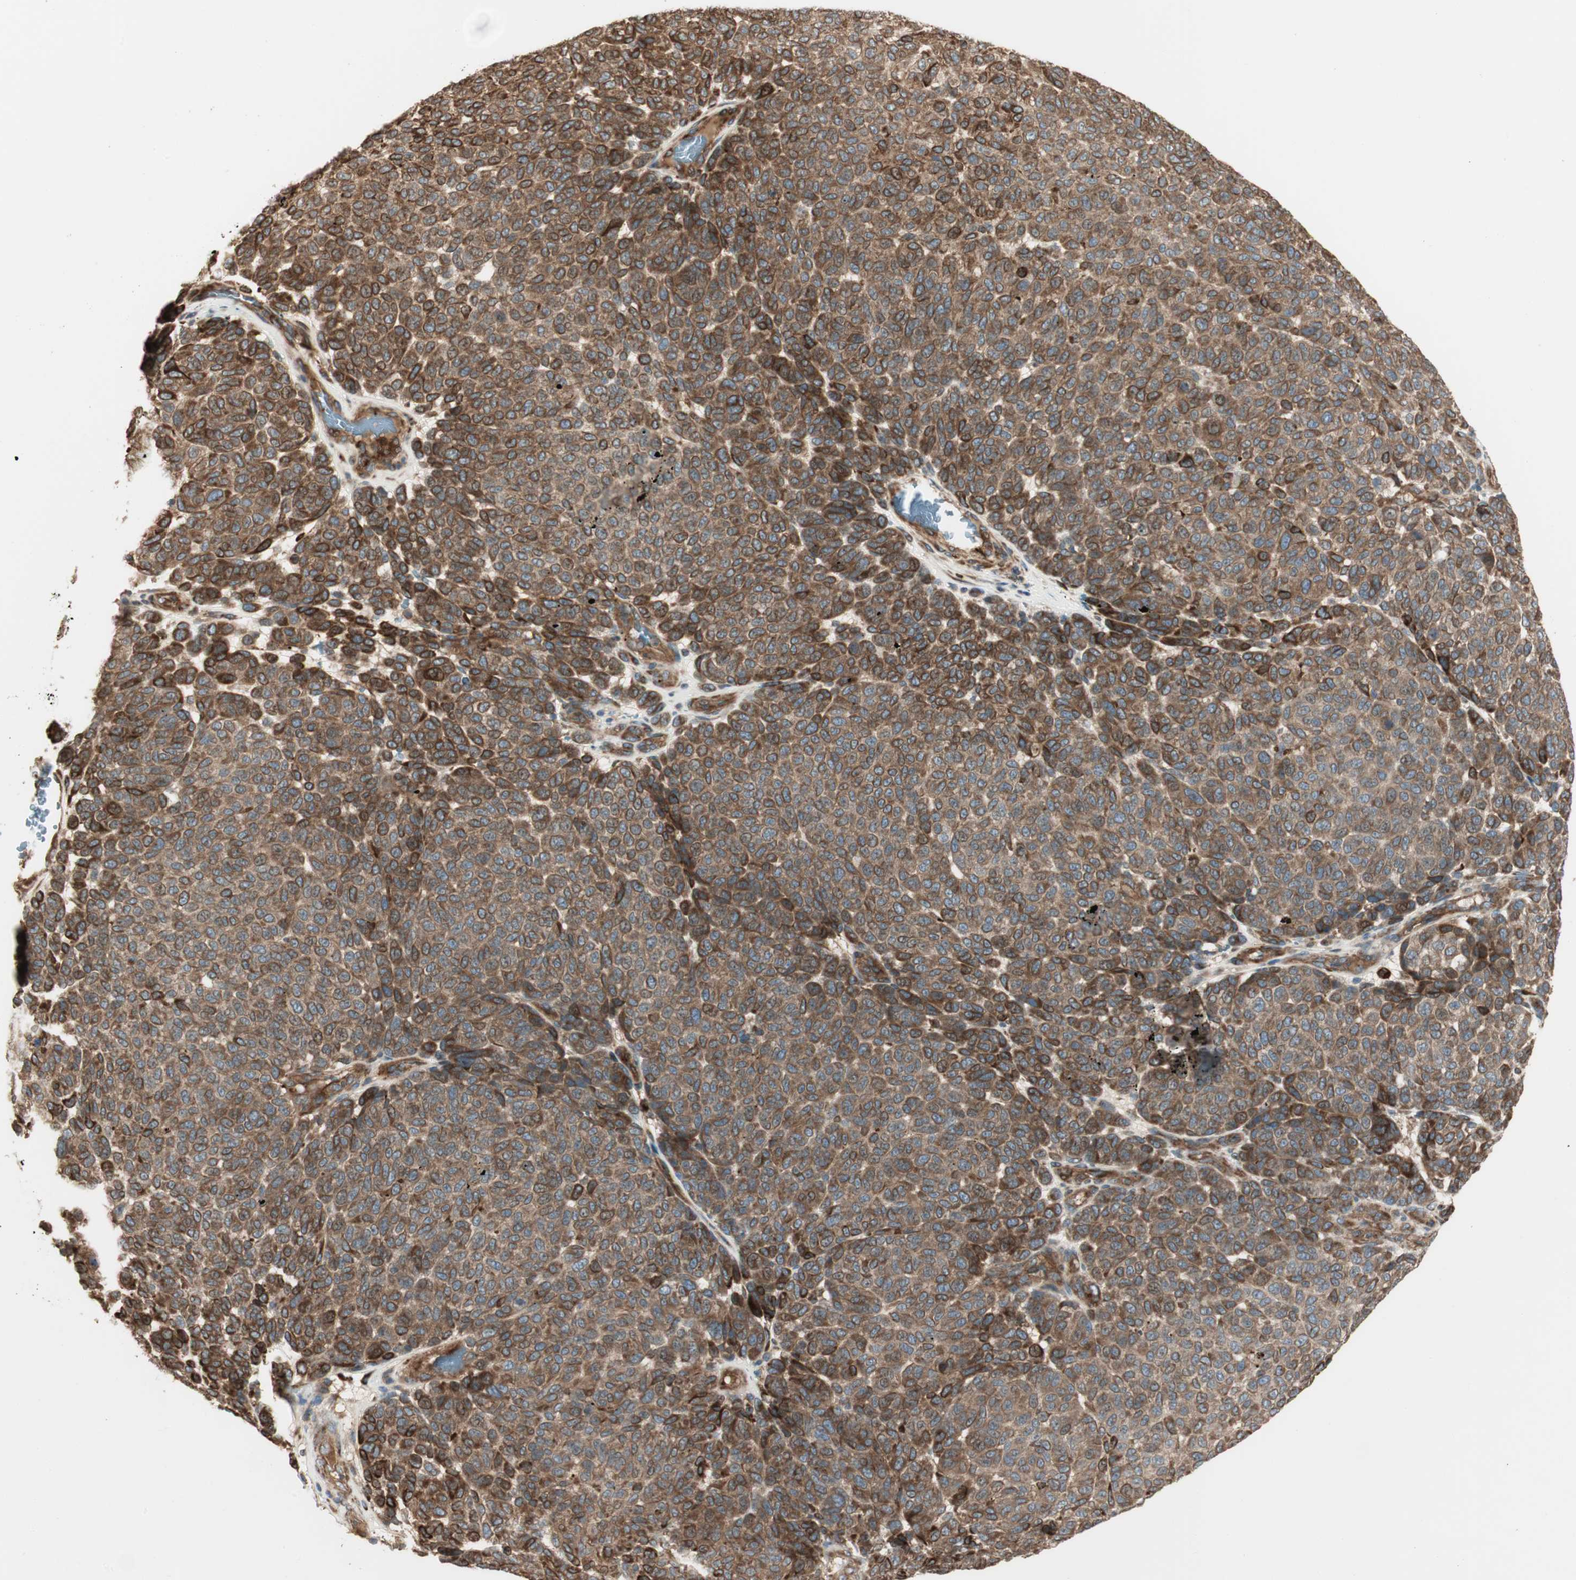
{"staining": {"intensity": "strong", "quantity": ">75%", "location": "cytoplasmic/membranous"}, "tissue": "melanoma", "cell_type": "Tumor cells", "image_type": "cancer", "snomed": [{"axis": "morphology", "description": "Malignant melanoma, NOS"}, {"axis": "topography", "description": "Skin"}], "caption": "Protein expression analysis of human malignant melanoma reveals strong cytoplasmic/membranous positivity in approximately >75% of tumor cells. (DAB (3,3'-diaminobenzidine) IHC with brightfield microscopy, high magnification).", "gene": "PRKG1", "patient": {"sex": "male", "age": 59}}